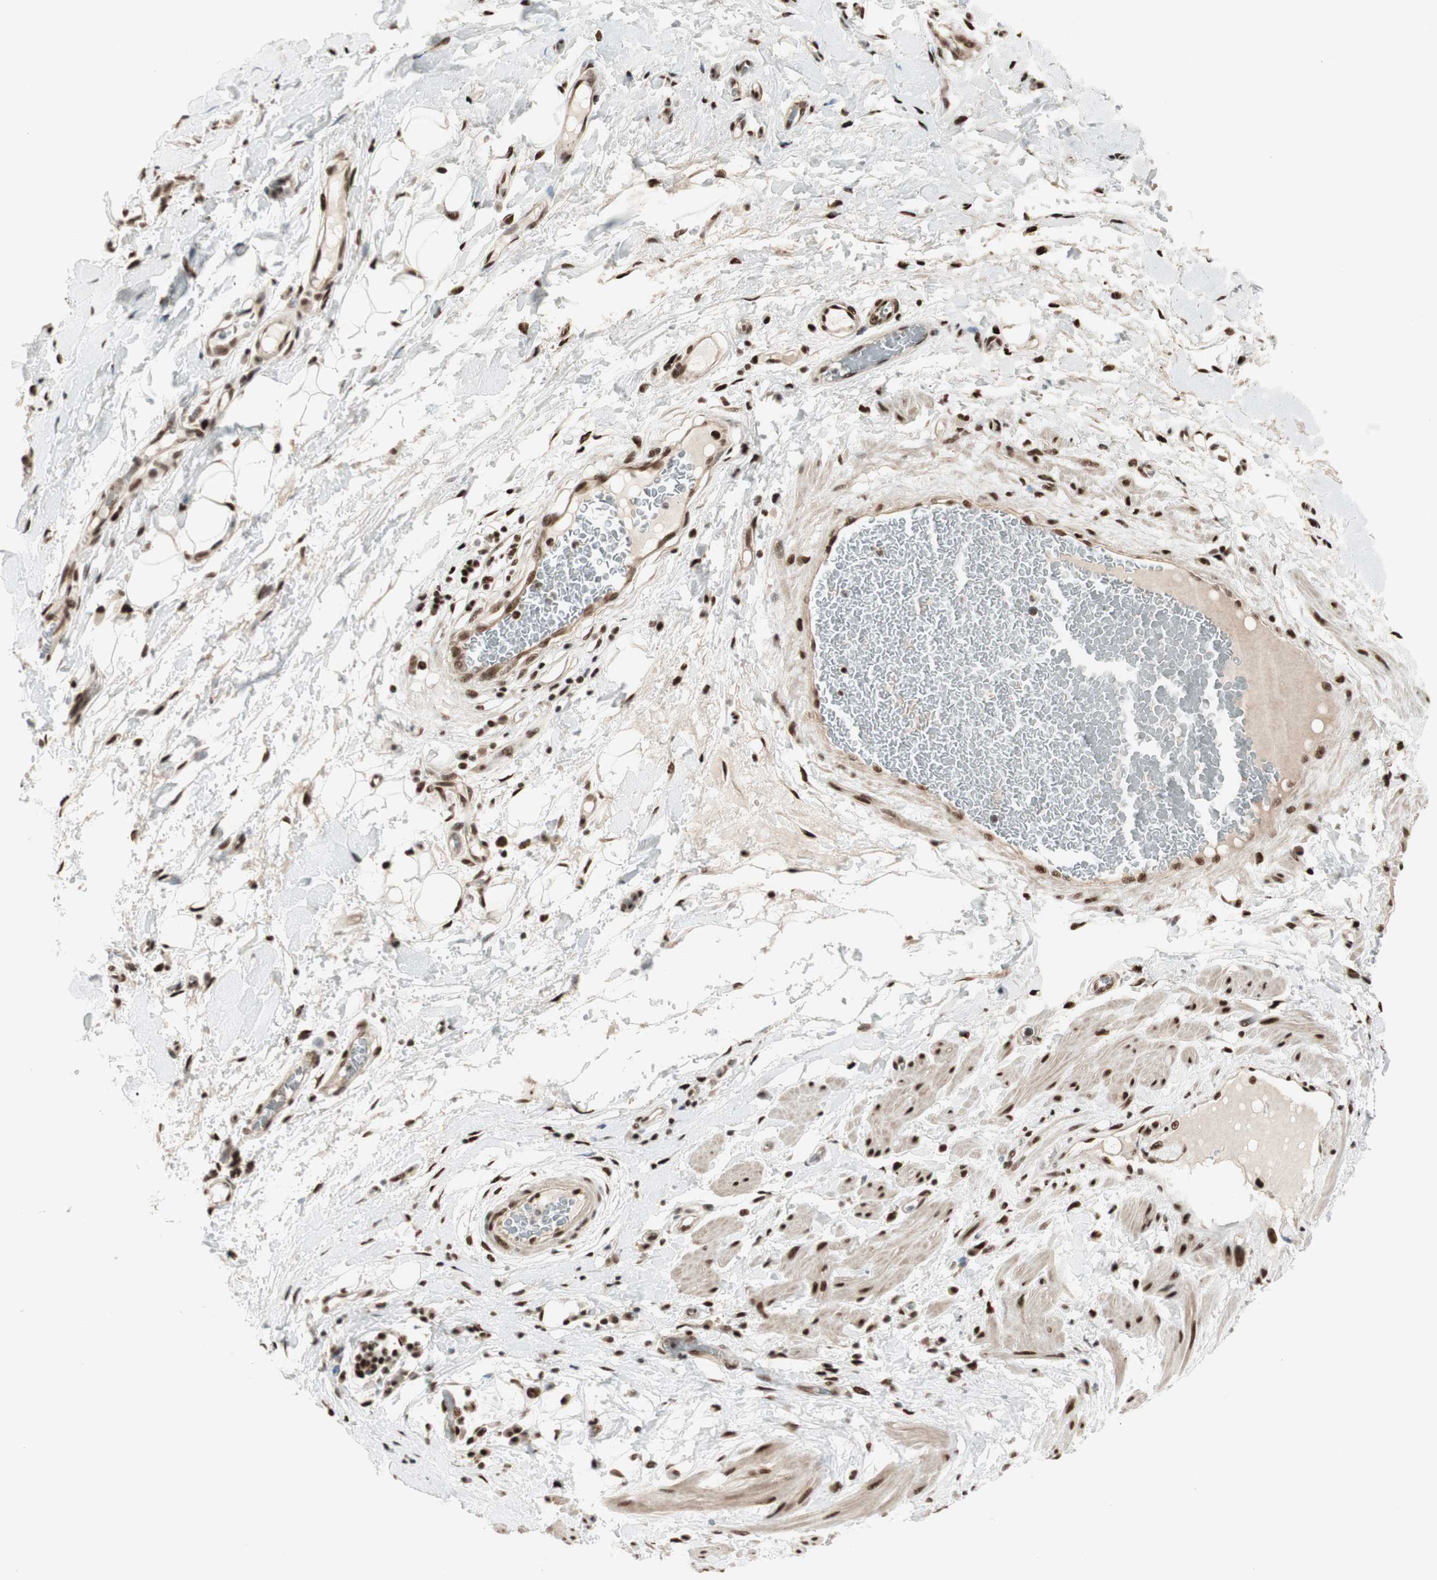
{"staining": {"intensity": "moderate", "quantity": ">75%", "location": "nuclear"}, "tissue": "adipose tissue", "cell_type": "Adipocytes", "image_type": "normal", "snomed": [{"axis": "morphology", "description": "Normal tissue, NOS"}, {"axis": "morphology", "description": "Adenocarcinoma, NOS"}, {"axis": "topography", "description": "Esophagus"}], "caption": "There is medium levels of moderate nuclear positivity in adipocytes of benign adipose tissue, as demonstrated by immunohistochemical staining (brown color).", "gene": "HEXIM1", "patient": {"sex": "male", "age": 62}}